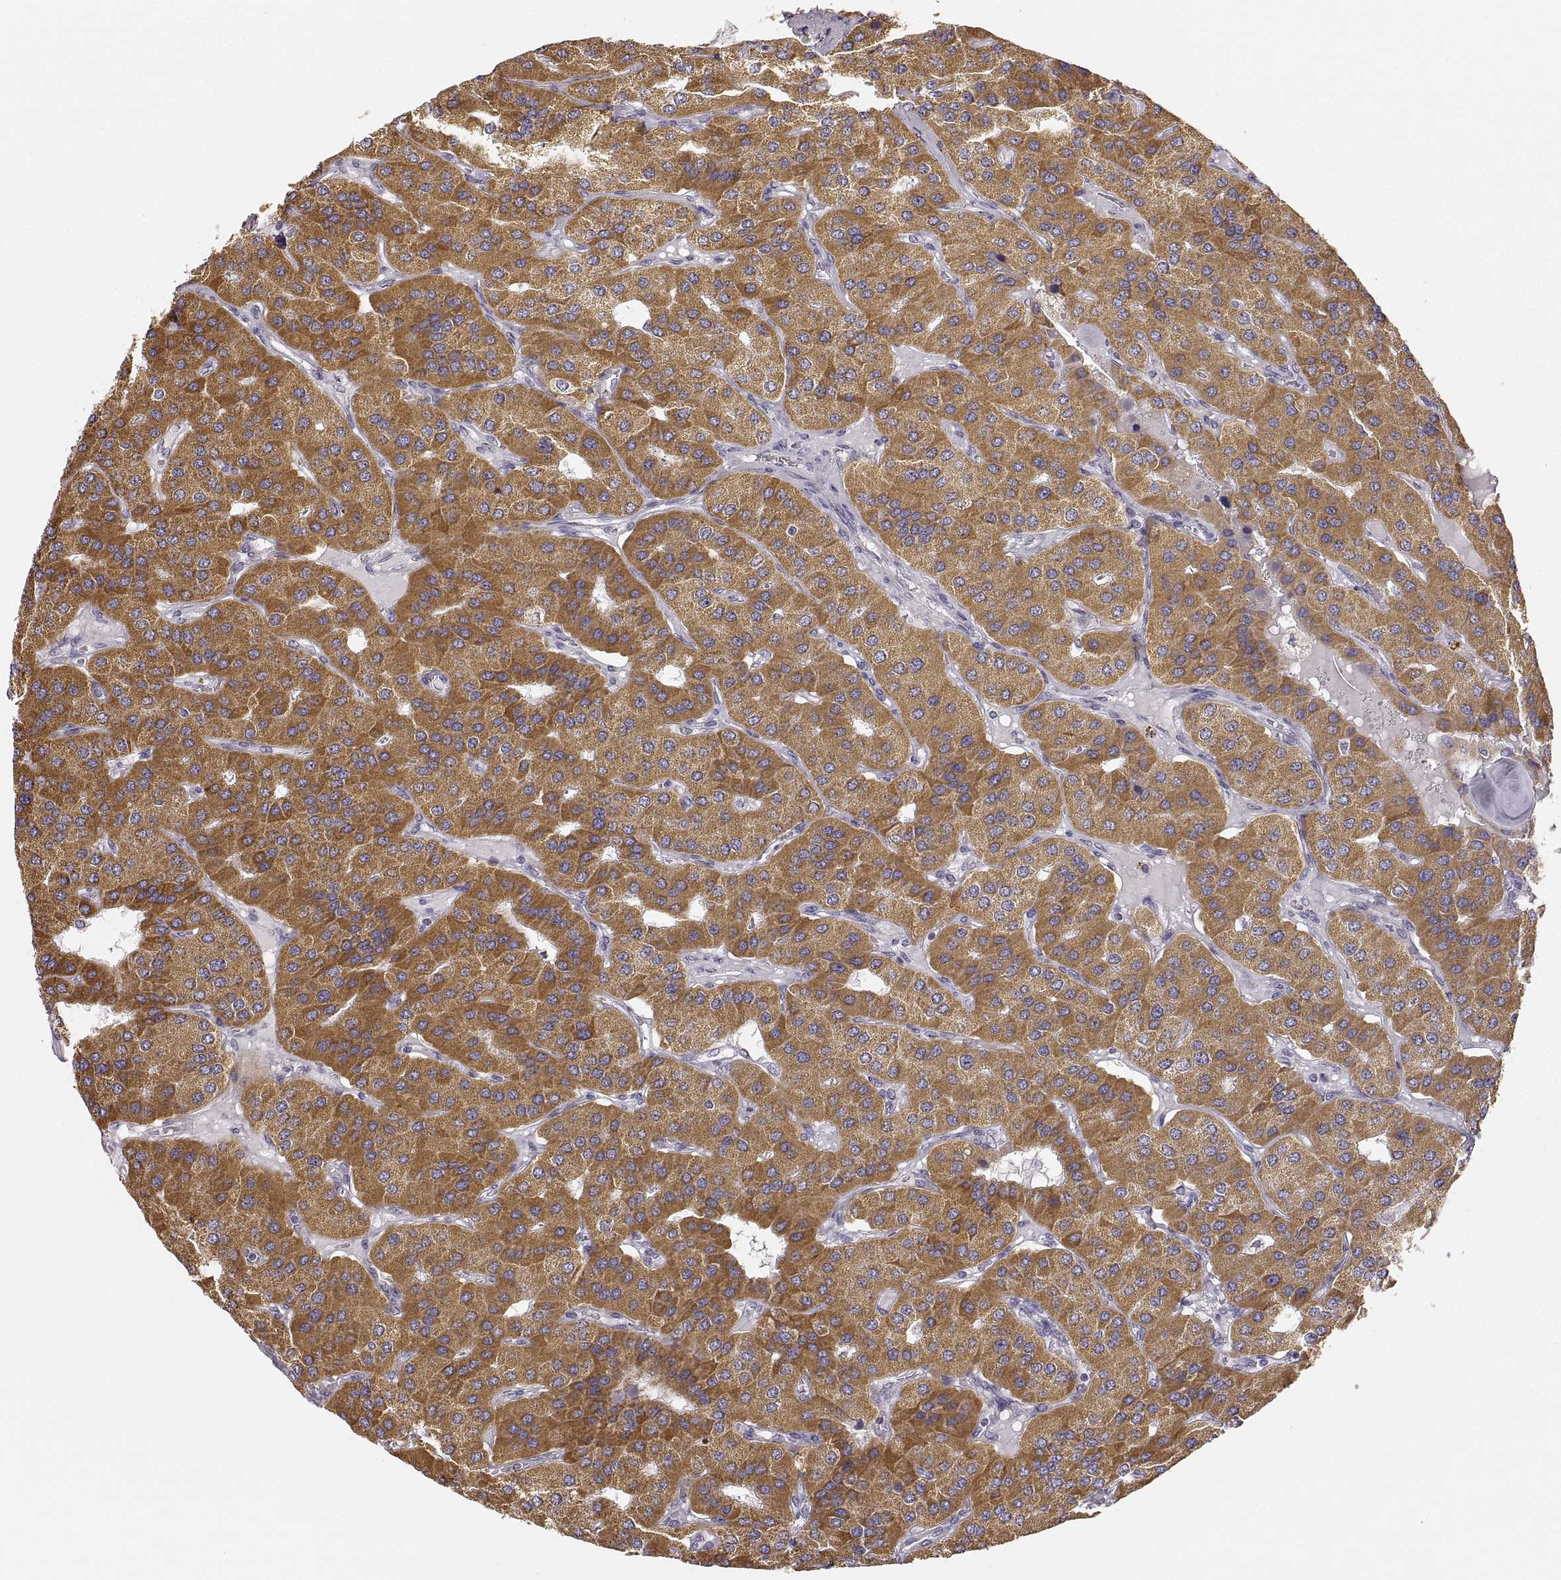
{"staining": {"intensity": "moderate", "quantity": ">75%", "location": "cytoplasmic/membranous"}, "tissue": "parathyroid gland", "cell_type": "Glandular cells", "image_type": "normal", "snomed": [{"axis": "morphology", "description": "Normal tissue, NOS"}, {"axis": "morphology", "description": "Adenoma, NOS"}, {"axis": "topography", "description": "Parathyroid gland"}], "caption": "Protein staining of normal parathyroid gland displays moderate cytoplasmic/membranous expression in approximately >75% of glandular cells.", "gene": "RDH13", "patient": {"sex": "female", "age": 86}}